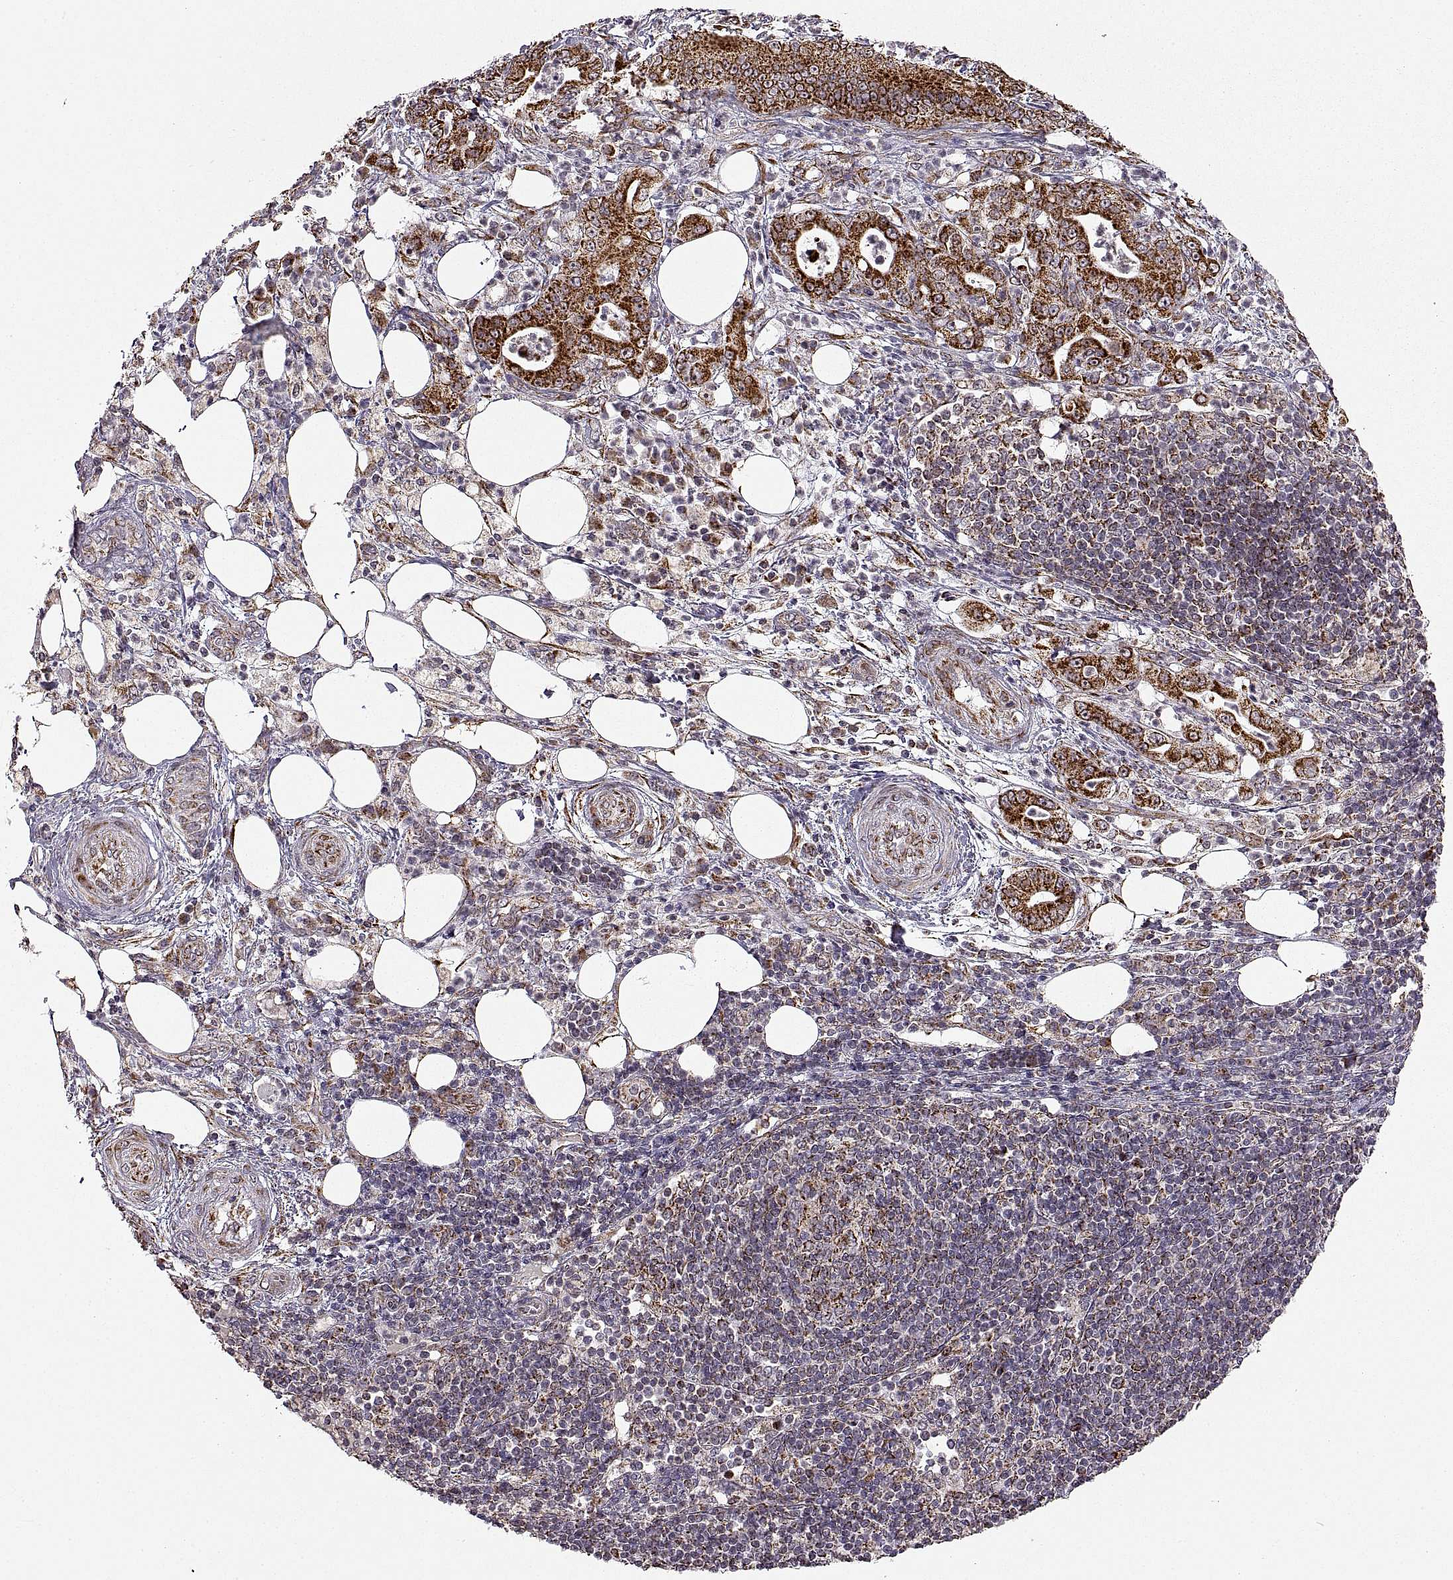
{"staining": {"intensity": "strong", "quantity": ">75%", "location": "cytoplasmic/membranous"}, "tissue": "pancreatic cancer", "cell_type": "Tumor cells", "image_type": "cancer", "snomed": [{"axis": "morphology", "description": "Adenocarcinoma, NOS"}, {"axis": "topography", "description": "Pancreas"}], "caption": "Immunohistochemical staining of human pancreatic adenocarcinoma displays high levels of strong cytoplasmic/membranous positivity in approximately >75% of tumor cells.", "gene": "MANBAL", "patient": {"sex": "male", "age": 71}}